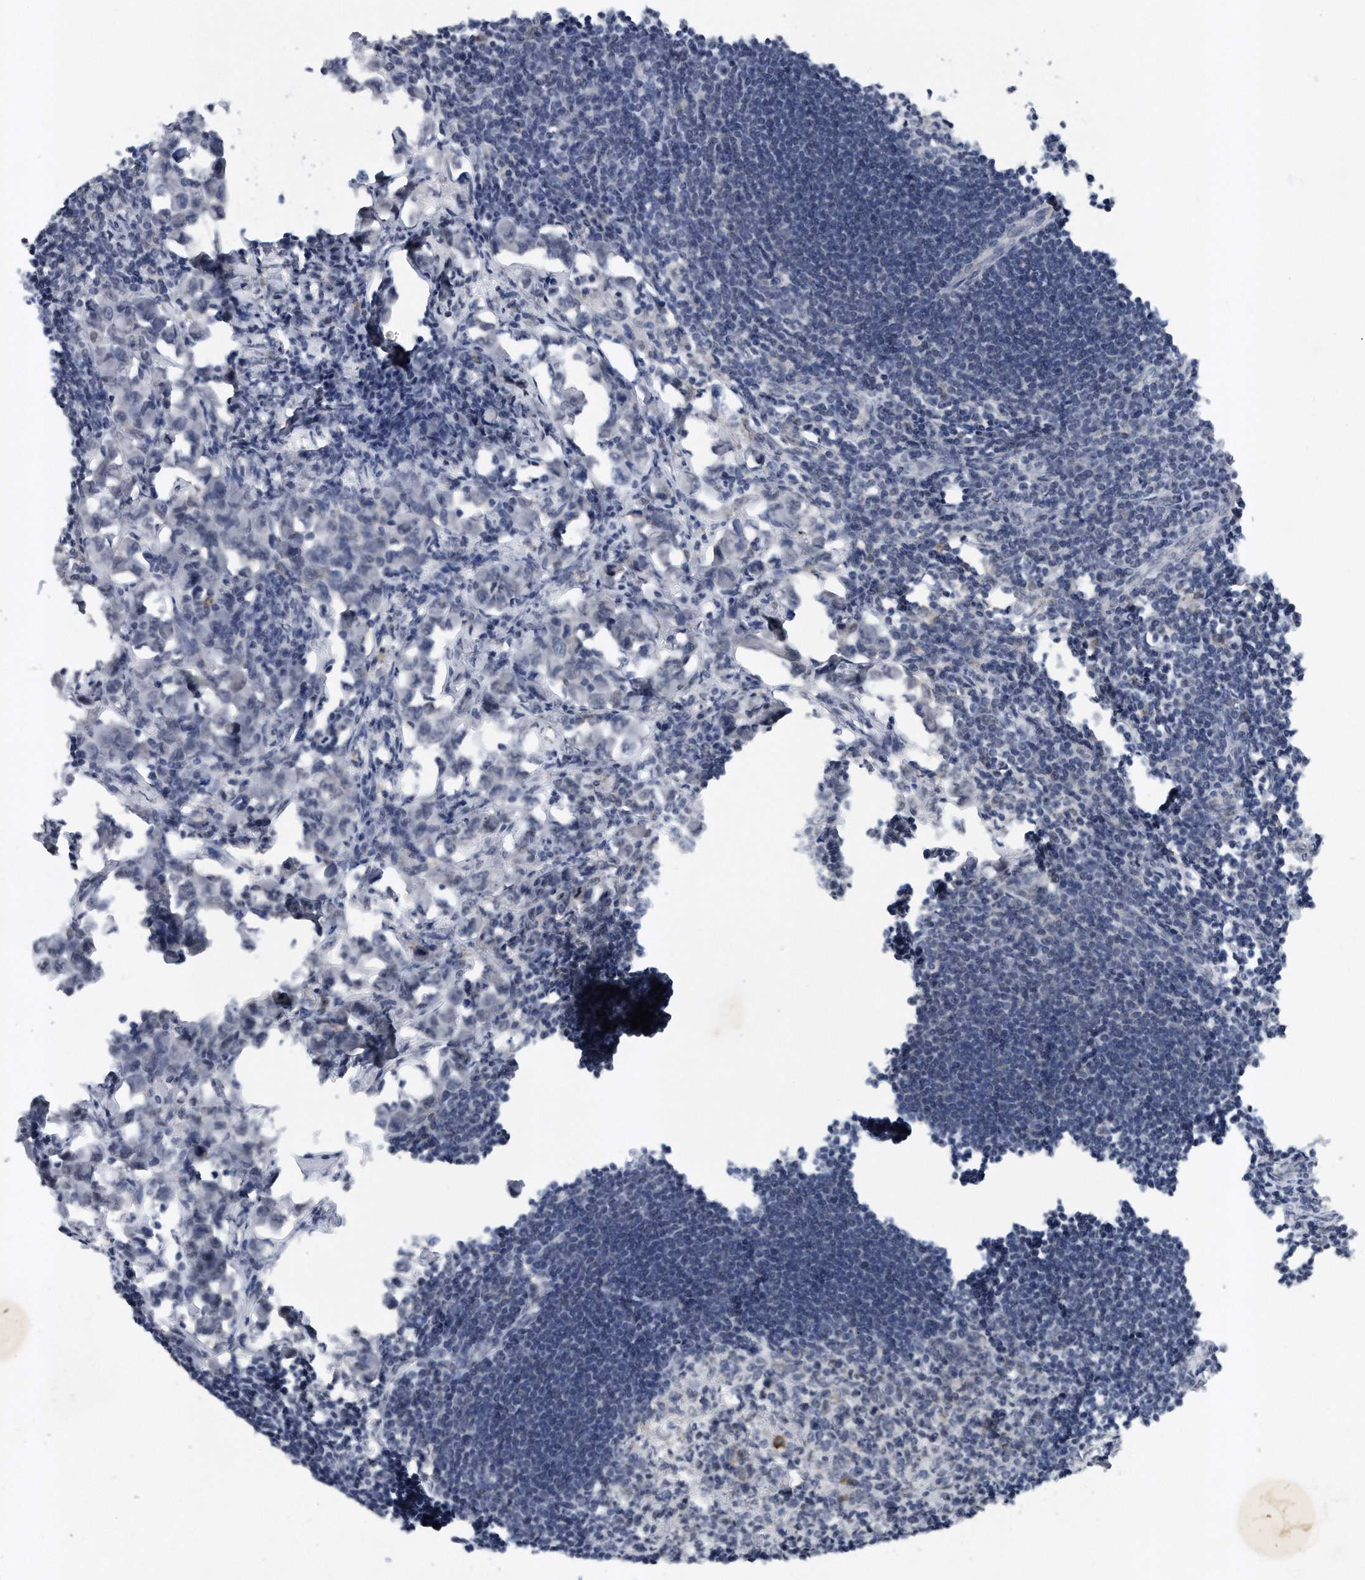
{"staining": {"intensity": "weak", "quantity": "<25%", "location": "cytoplasmic/membranous"}, "tissue": "lymph node", "cell_type": "Germinal center cells", "image_type": "normal", "snomed": [{"axis": "morphology", "description": "Normal tissue, NOS"}, {"axis": "morphology", "description": "Malignant melanoma, Metastatic site"}, {"axis": "topography", "description": "Lymph node"}], "caption": "This is a image of IHC staining of normal lymph node, which shows no positivity in germinal center cells. (IHC, brightfield microscopy, high magnification).", "gene": "TP53INP1", "patient": {"sex": "male", "age": 41}}